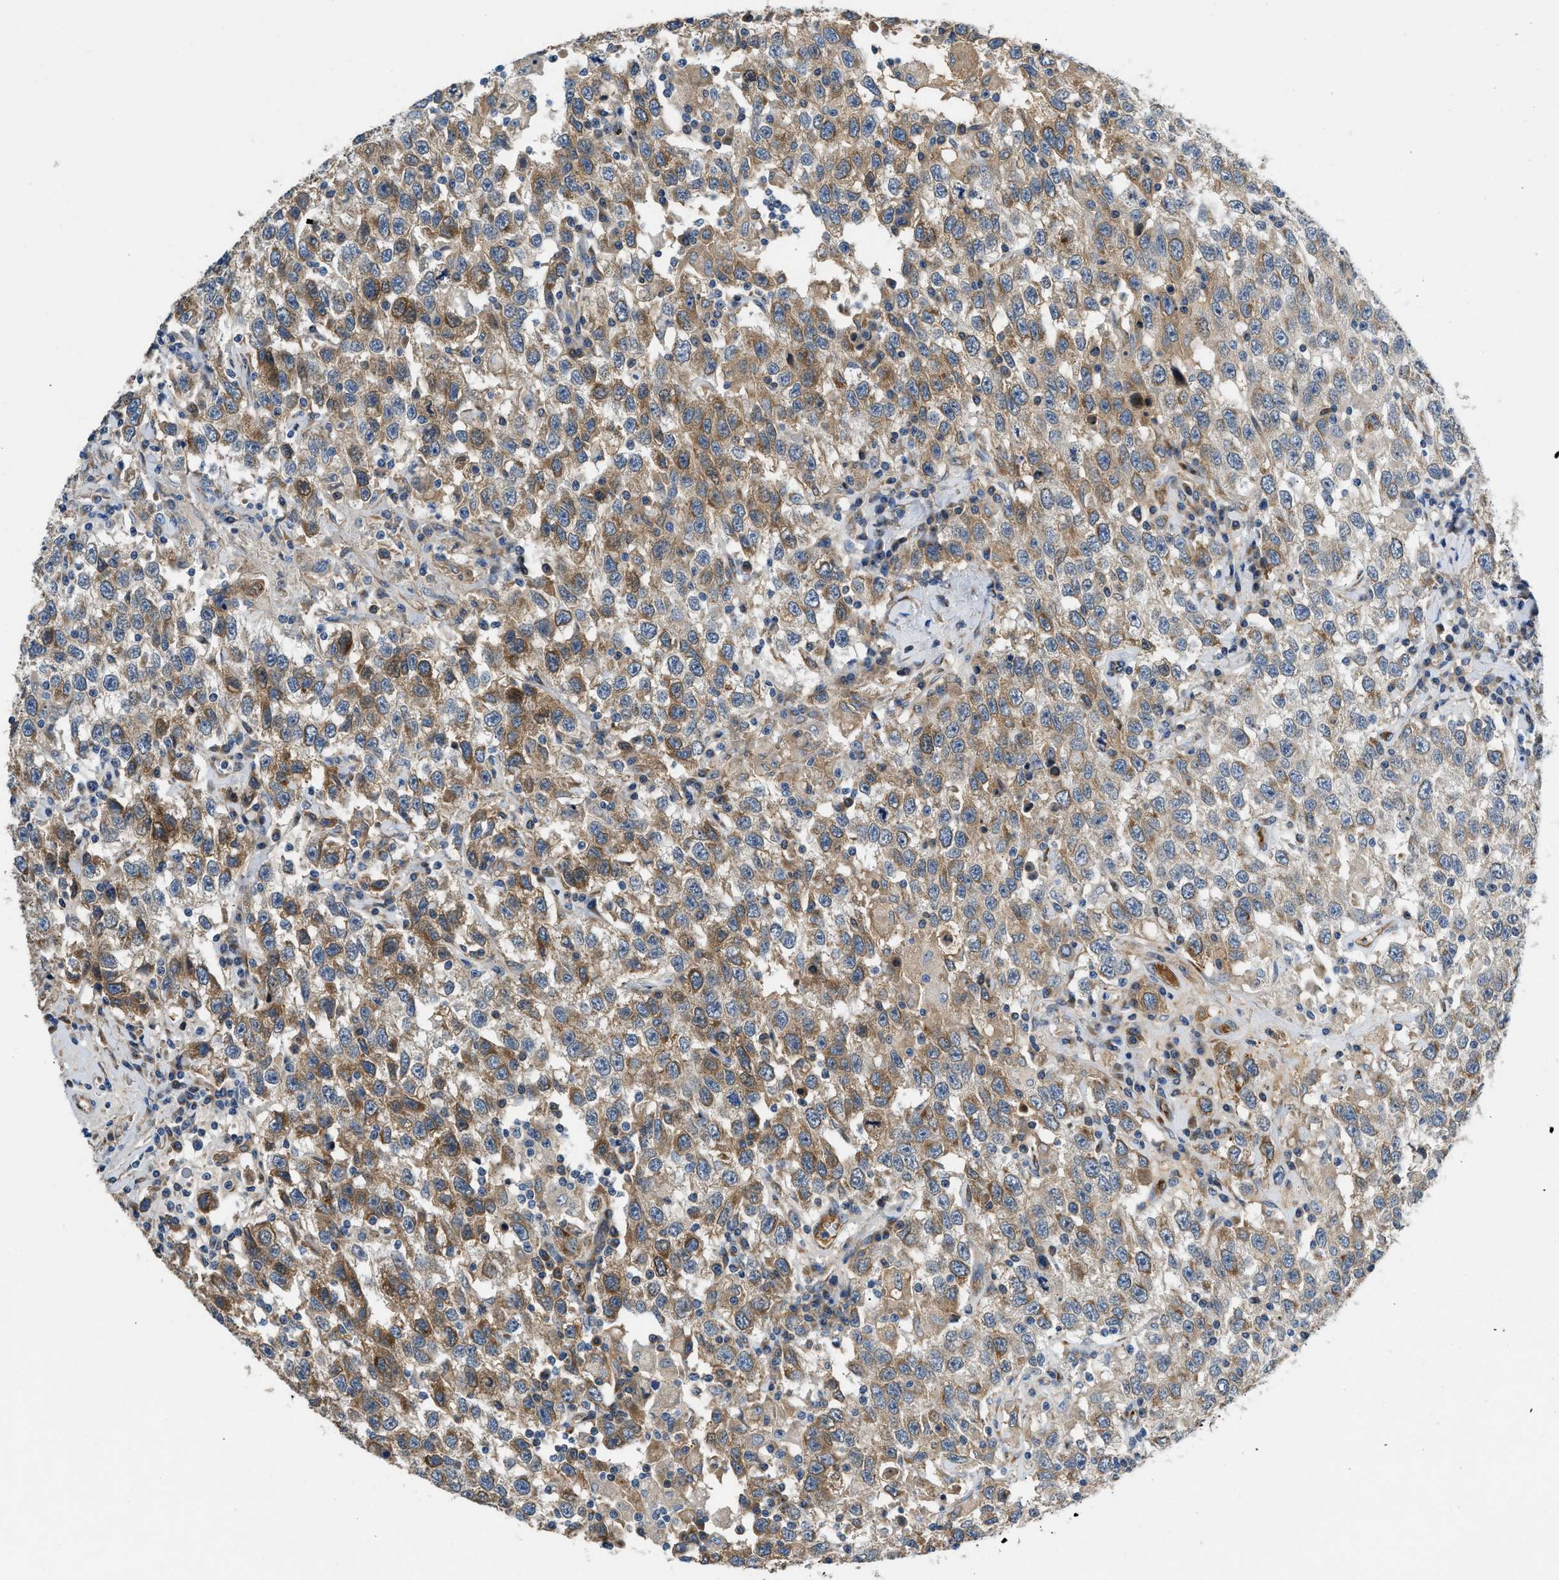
{"staining": {"intensity": "moderate", "quantity": ">75%", "location": "cytoplasmic/membranous"}, "tissue": "testis cancer", "cell_type": "Tumor cells", "image_type": "cancer", "snomed": [{"axis": "morphology", "description": "Seminoma, NOS"}, {"axis": "topography", "description": "Testis"}], "caption": "High-magnification brightfield microscopy of testis cancer stained with DAB (brown) and counterstained with hematoxylin (blue). tumor cells exhibit moderate cytoplasmic/membranous positivity is seen in about>75% of cells.", "gene": "GGCX", "patient": {"sex": "male", "age": 41}}